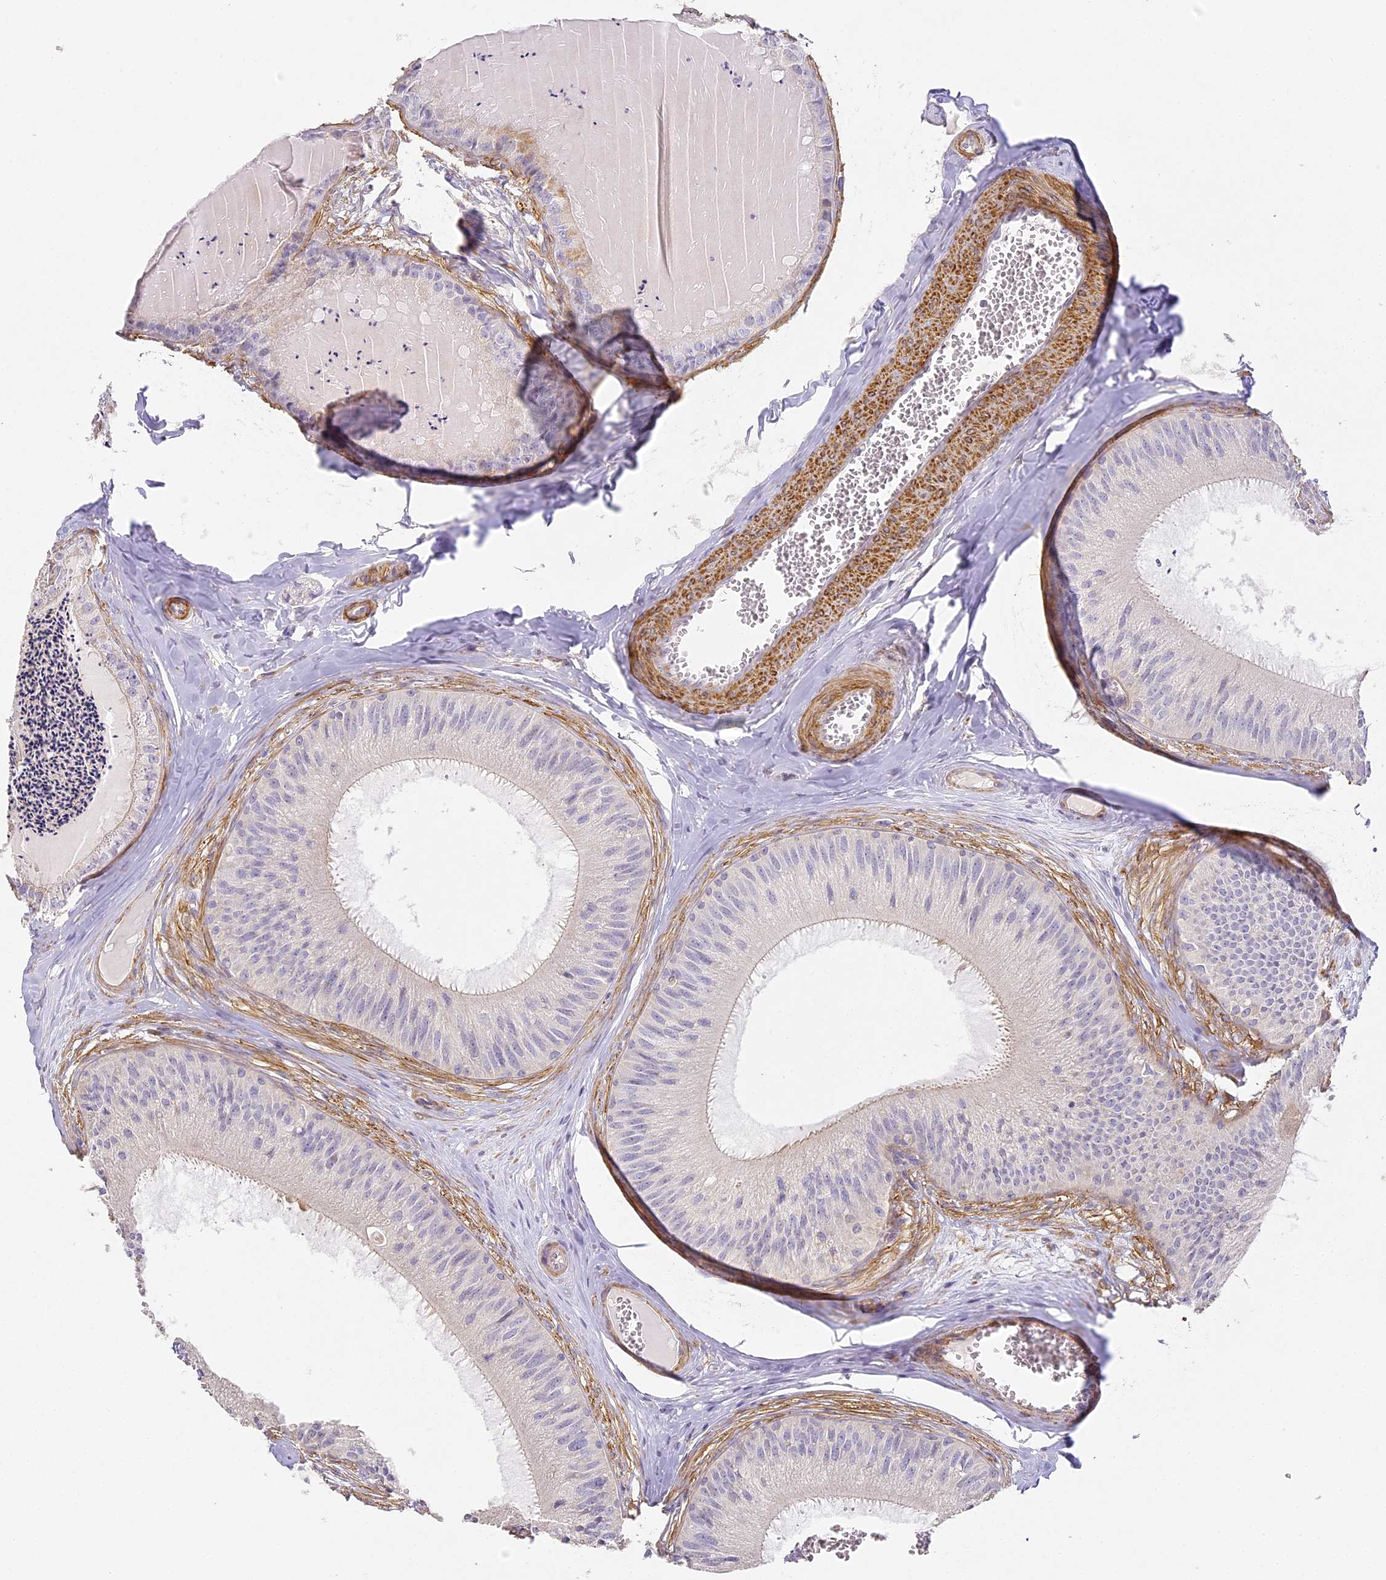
{"staining": {"intensity": "negative", "quantity": "none", "location": "none"}, "tissue": "epididymis", "cell_type": "Glandular cells", "image_type": "normal", "snomed": [{"axis": "morphology", "description": "Normal tissue, NOS"}, {"axis": "topography", "description": "Epididymis"}], "caption": "Protein analysis of benign epididymis shows no significant positivity in glandular cells.", "gene": "MED28", "patient": {"sex": "male", "age": 31}}